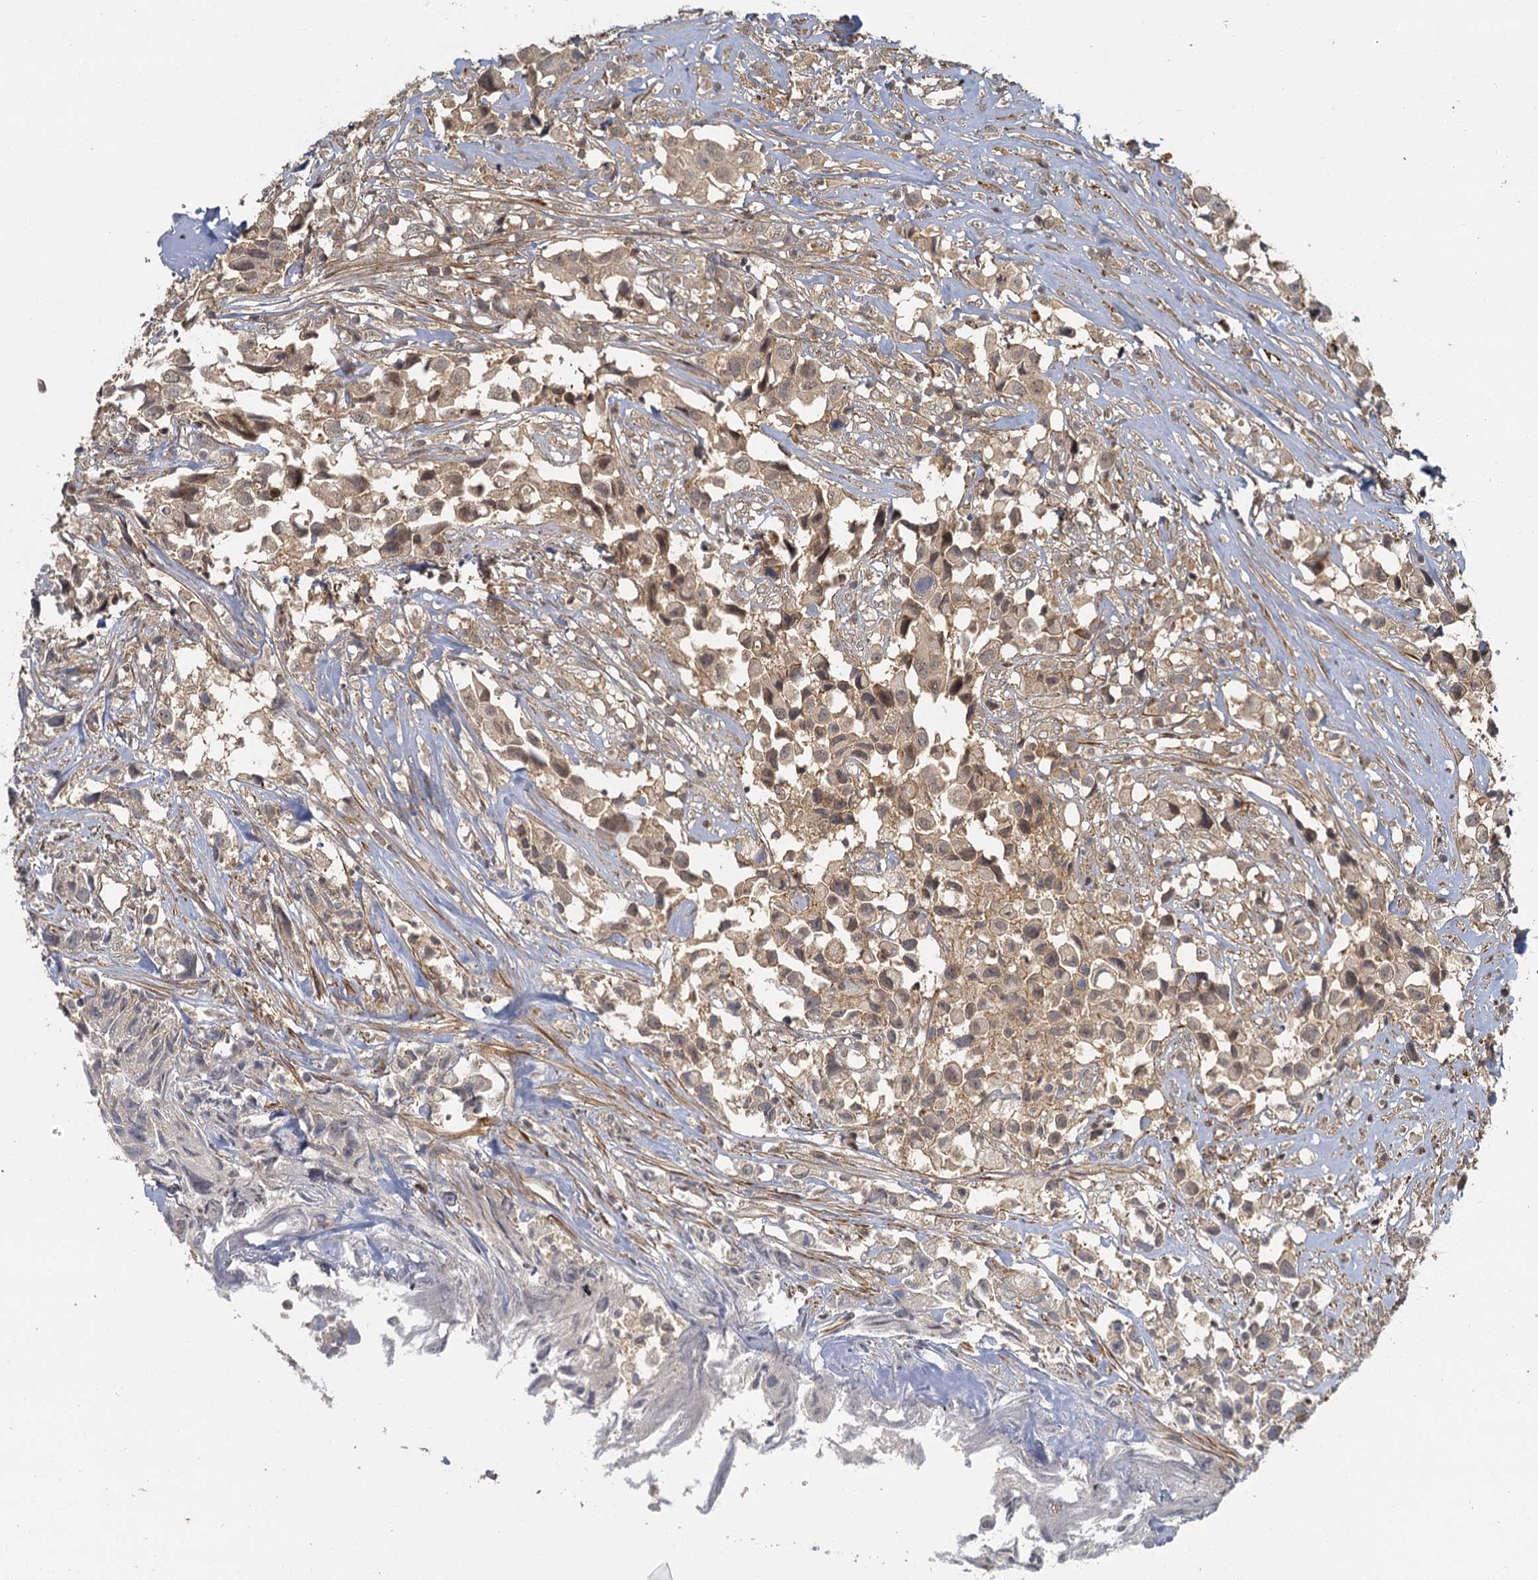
{"staining": {"intensity": "weak", "quantity": "25%-75%", "location": "cytoplasmic/membranous"}, "tissue": "urothelial cancer", "cell_type": "Tumor cells", "image_type": "cancer", "snomed": [{"axis": "morphology", "description": "Urothelial carcinoma, High grade"}, {"axis": "topography", "description": "Urinary bladder"}], "caption": "Urothelial carcinoma (high-grade) was stained to show a protein in brown. There is low levels of weak cytoplasmic/membranous positivity in approximately 25%-75% of tumor cells. The staining is performed using DAB (3,3'-diaminobenzidine) brown chromogen to label protein expression. The nuclei are counter-stained blue using hematoxylin.", "gene": "ZNF549", "patient": {"sex": "female", "age": 75}}